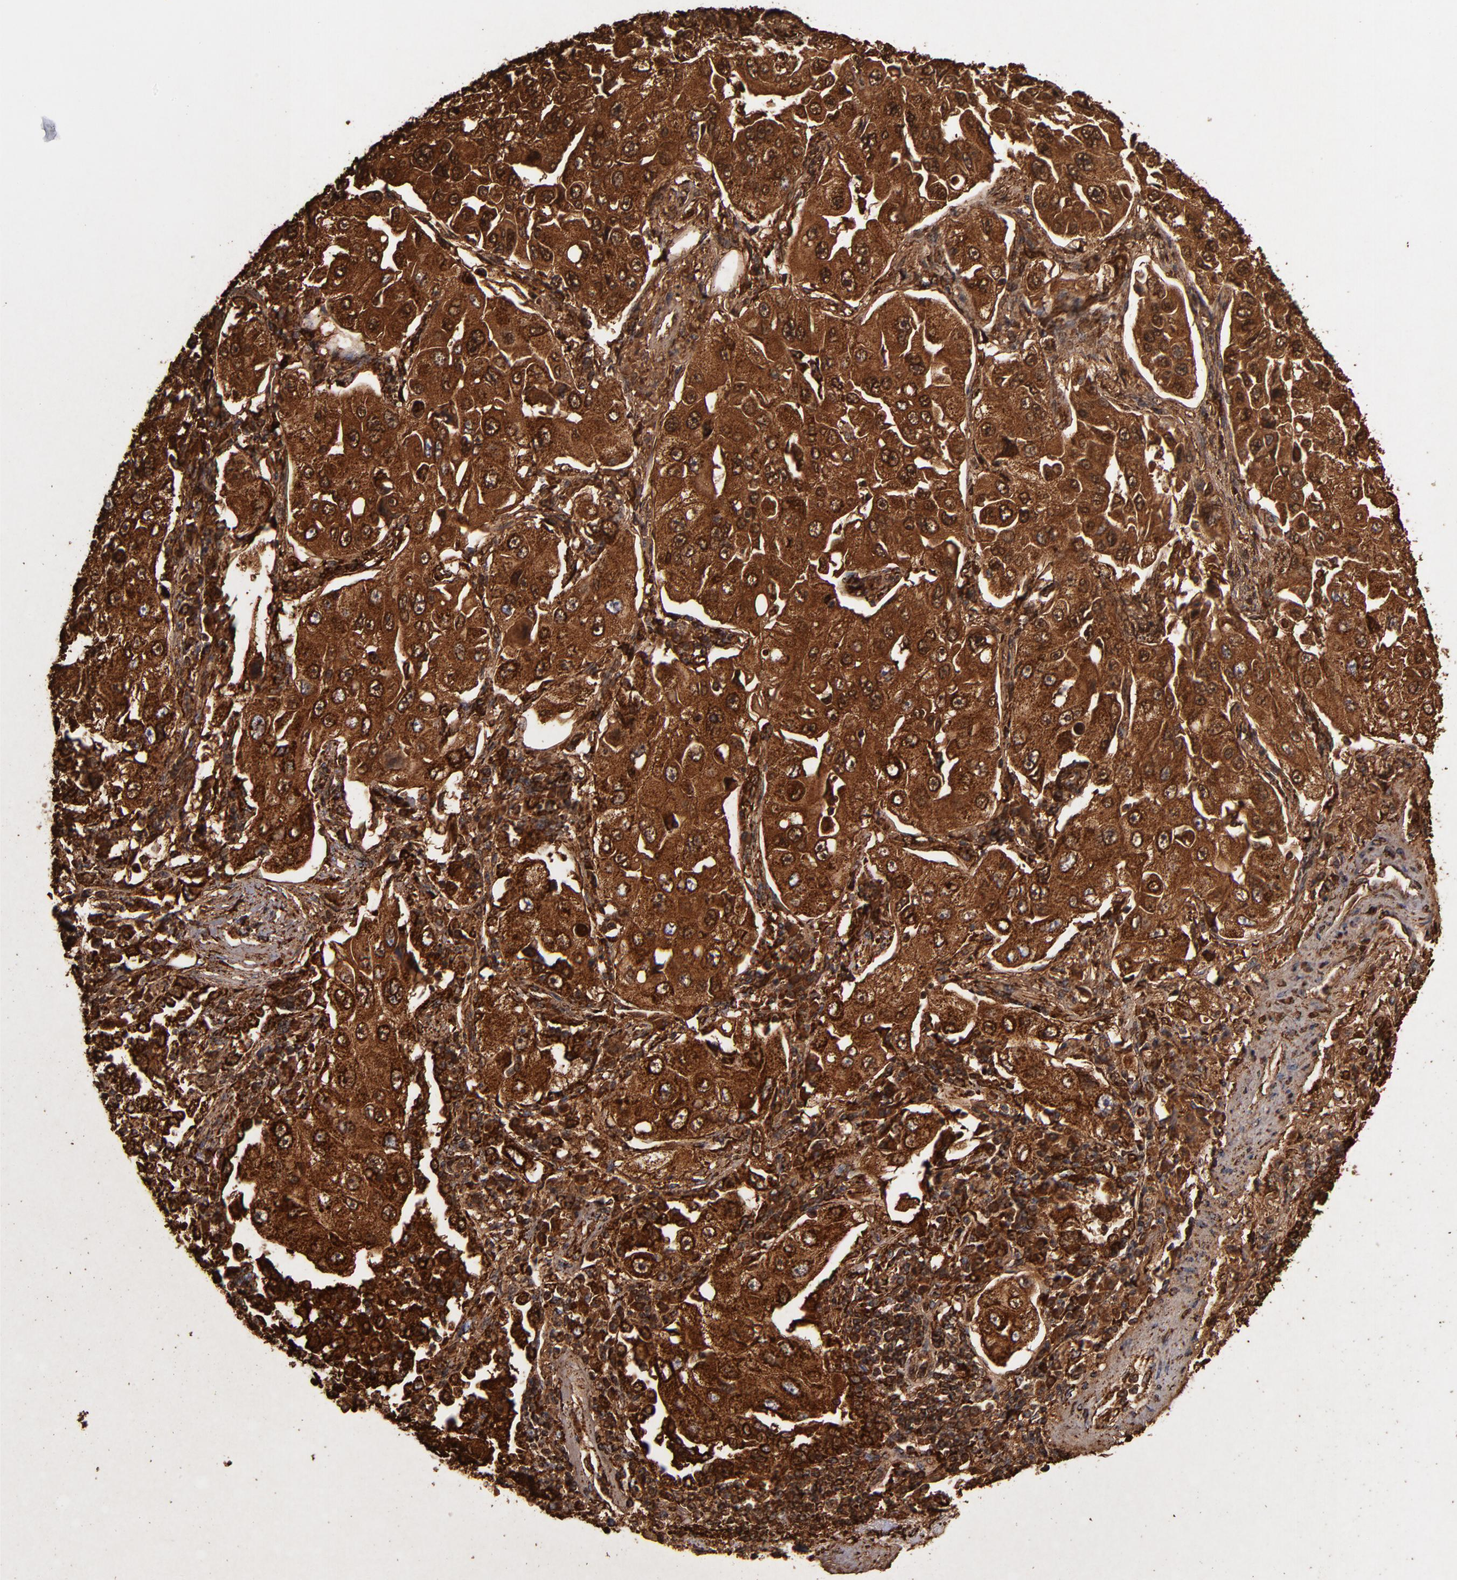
{"staining": {"intensity": "strong", "quantity": ">75%", "location": "cytoplasmic/membranous"}, "tissue": "lung cancer", "cell_type": "Tumor cells", "image_type": "cancer", "snomed": [{"axis": "morphology", "description": "Adenocarcinoma, NOS"}, {"axis": "topography", "description": "Lung"}], "caption": "Immunohistochemistry micrograph of neoplastic tissue: lung cancer stained using immunohistochemistry shows high levels of strong protein expression localized specifically in the cytoplasmic/membranous of tumor cells, appearing as a cytoplasmic/membranous brown color.", "gene": "SOD2", "patient": {"sex": "male", "age": 84}}